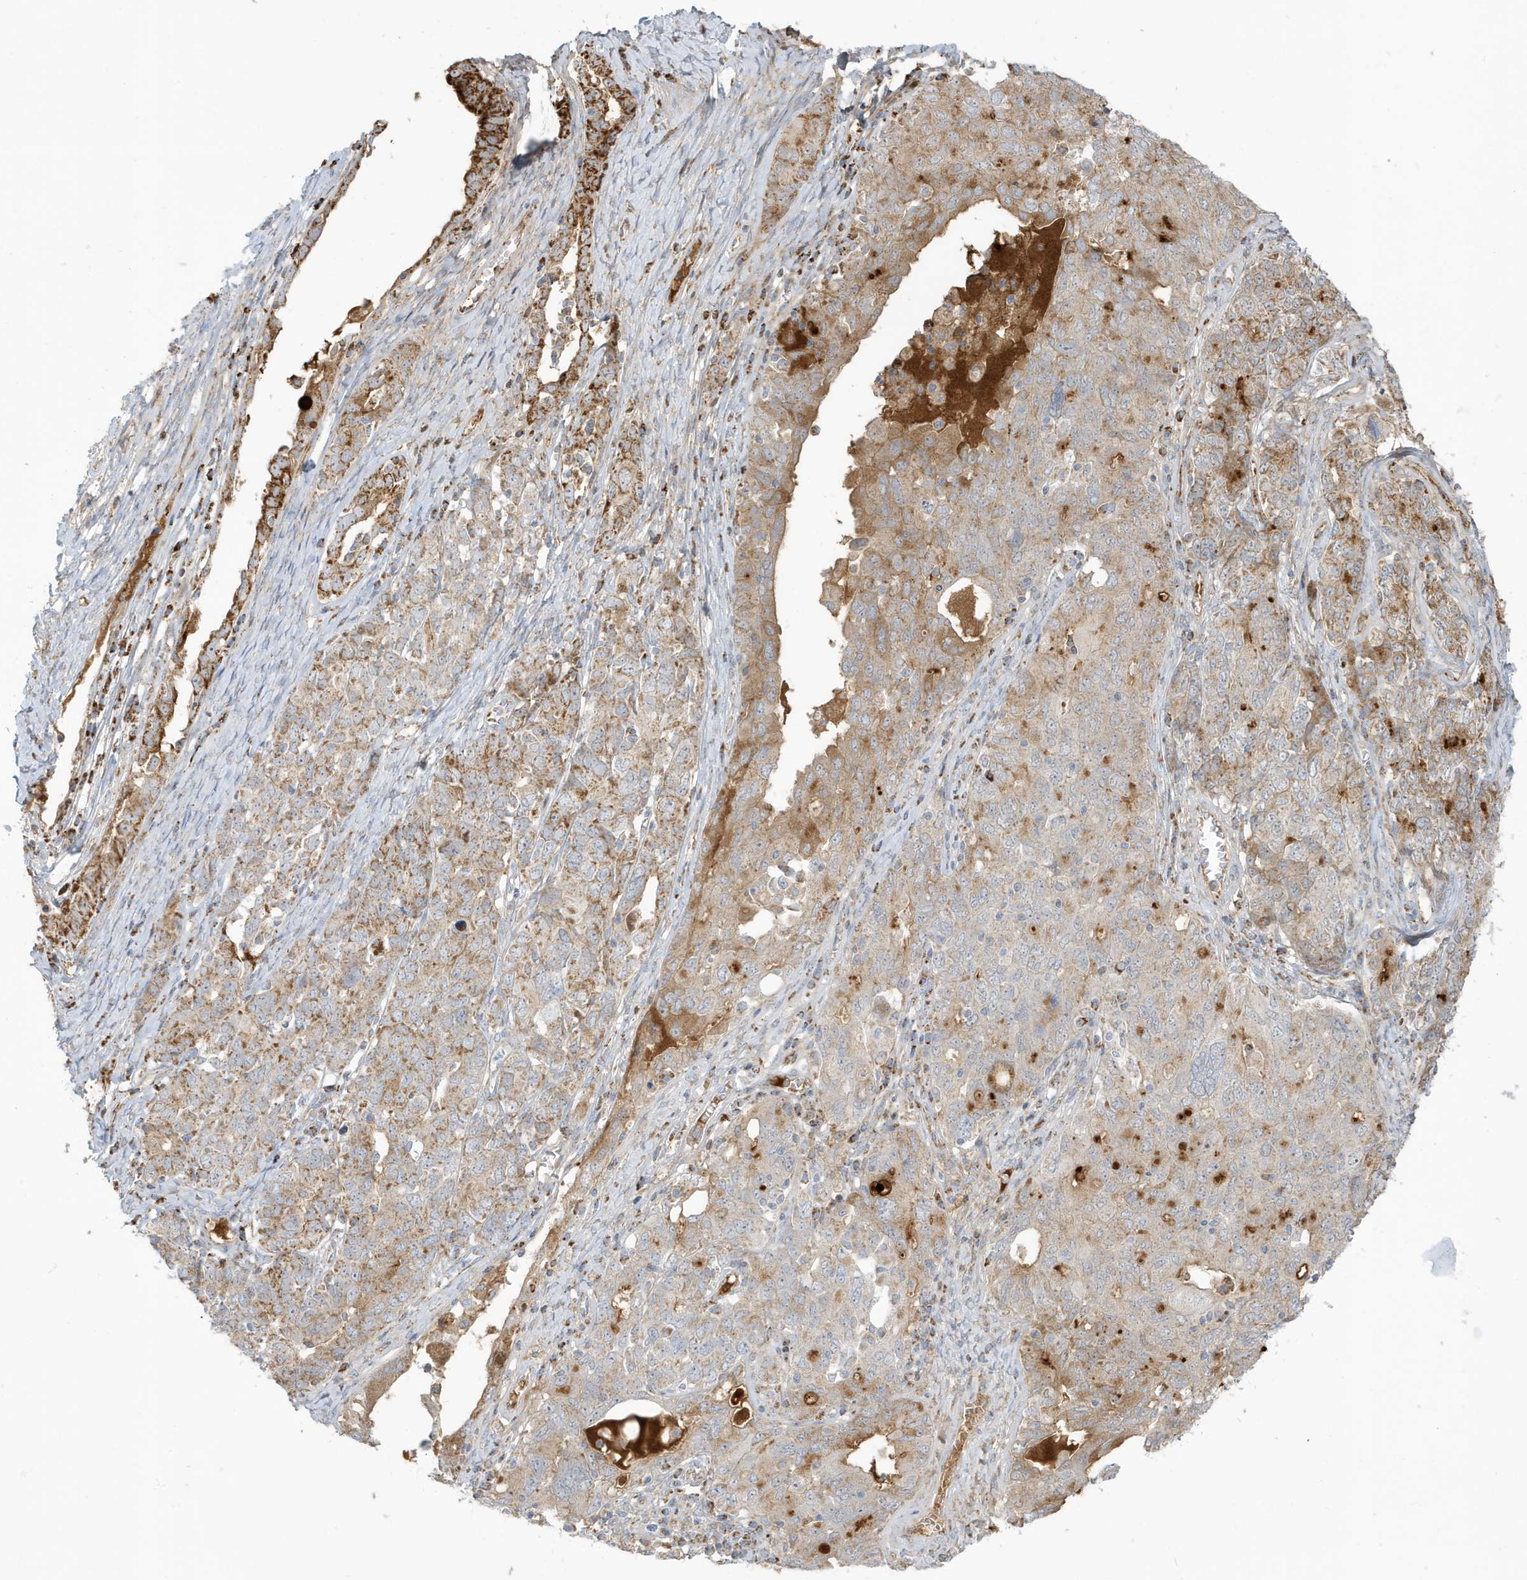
{"staining": {"intensity": "moderate", "quantity": "25%-75%", "location": "cytoplasmic/membranous"}, "tissue": "ovarian cancer", "cell_type": "Tumor cells", "image_type": "cancer", "snomed": [{"axis": "morphology", "description": "Carcinoma, endometroid"}, {"axis": "topography", "description": "Ovary"}], "caption": "A histopathology image of human endometroid carcinoma (ovarian) stained for a protein demonstrates moderate cytoplasmic/membranous brown staining in tumor cells.", "gene": "IFT57", "patient": {"sex": "female", "age": 62}}